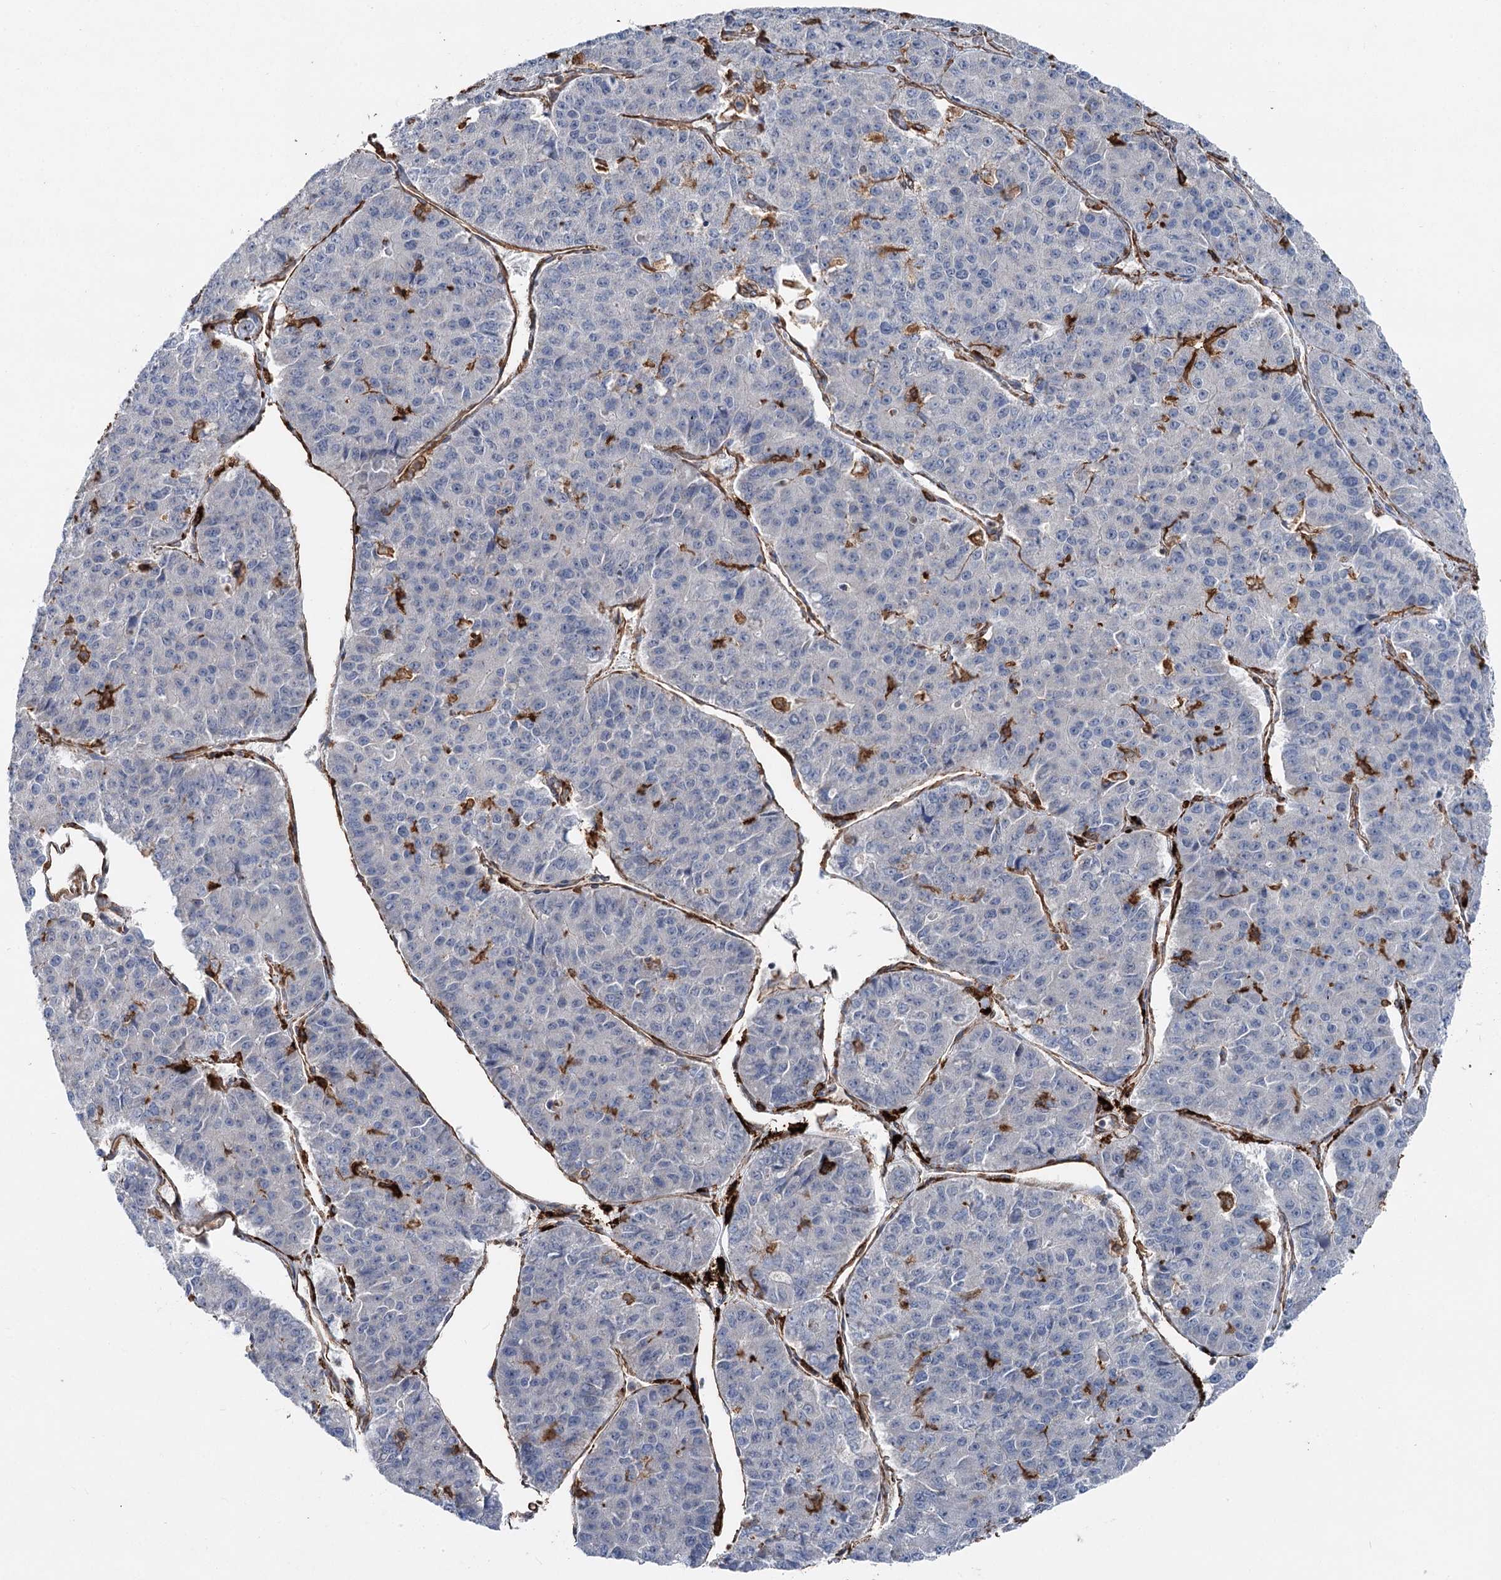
{"staining": {"intensity": "negative", "quantity": "none", "location": "none"}, "tissue": "pancreatic cancer", "cell_type": "Tumor cells", "image_type": "cancer", "snomed": [{"axis": "morphology", "description": "Adenocarcinoma, NOS"}, {"axis": "topography", "description": "Pancreas"}], "caption": "Tumor cells show no significant protein expression in adenocarcinoma (pancreatic).", "gene": "CLEC4M", "patient": {"sex": "male", "age": 50}}